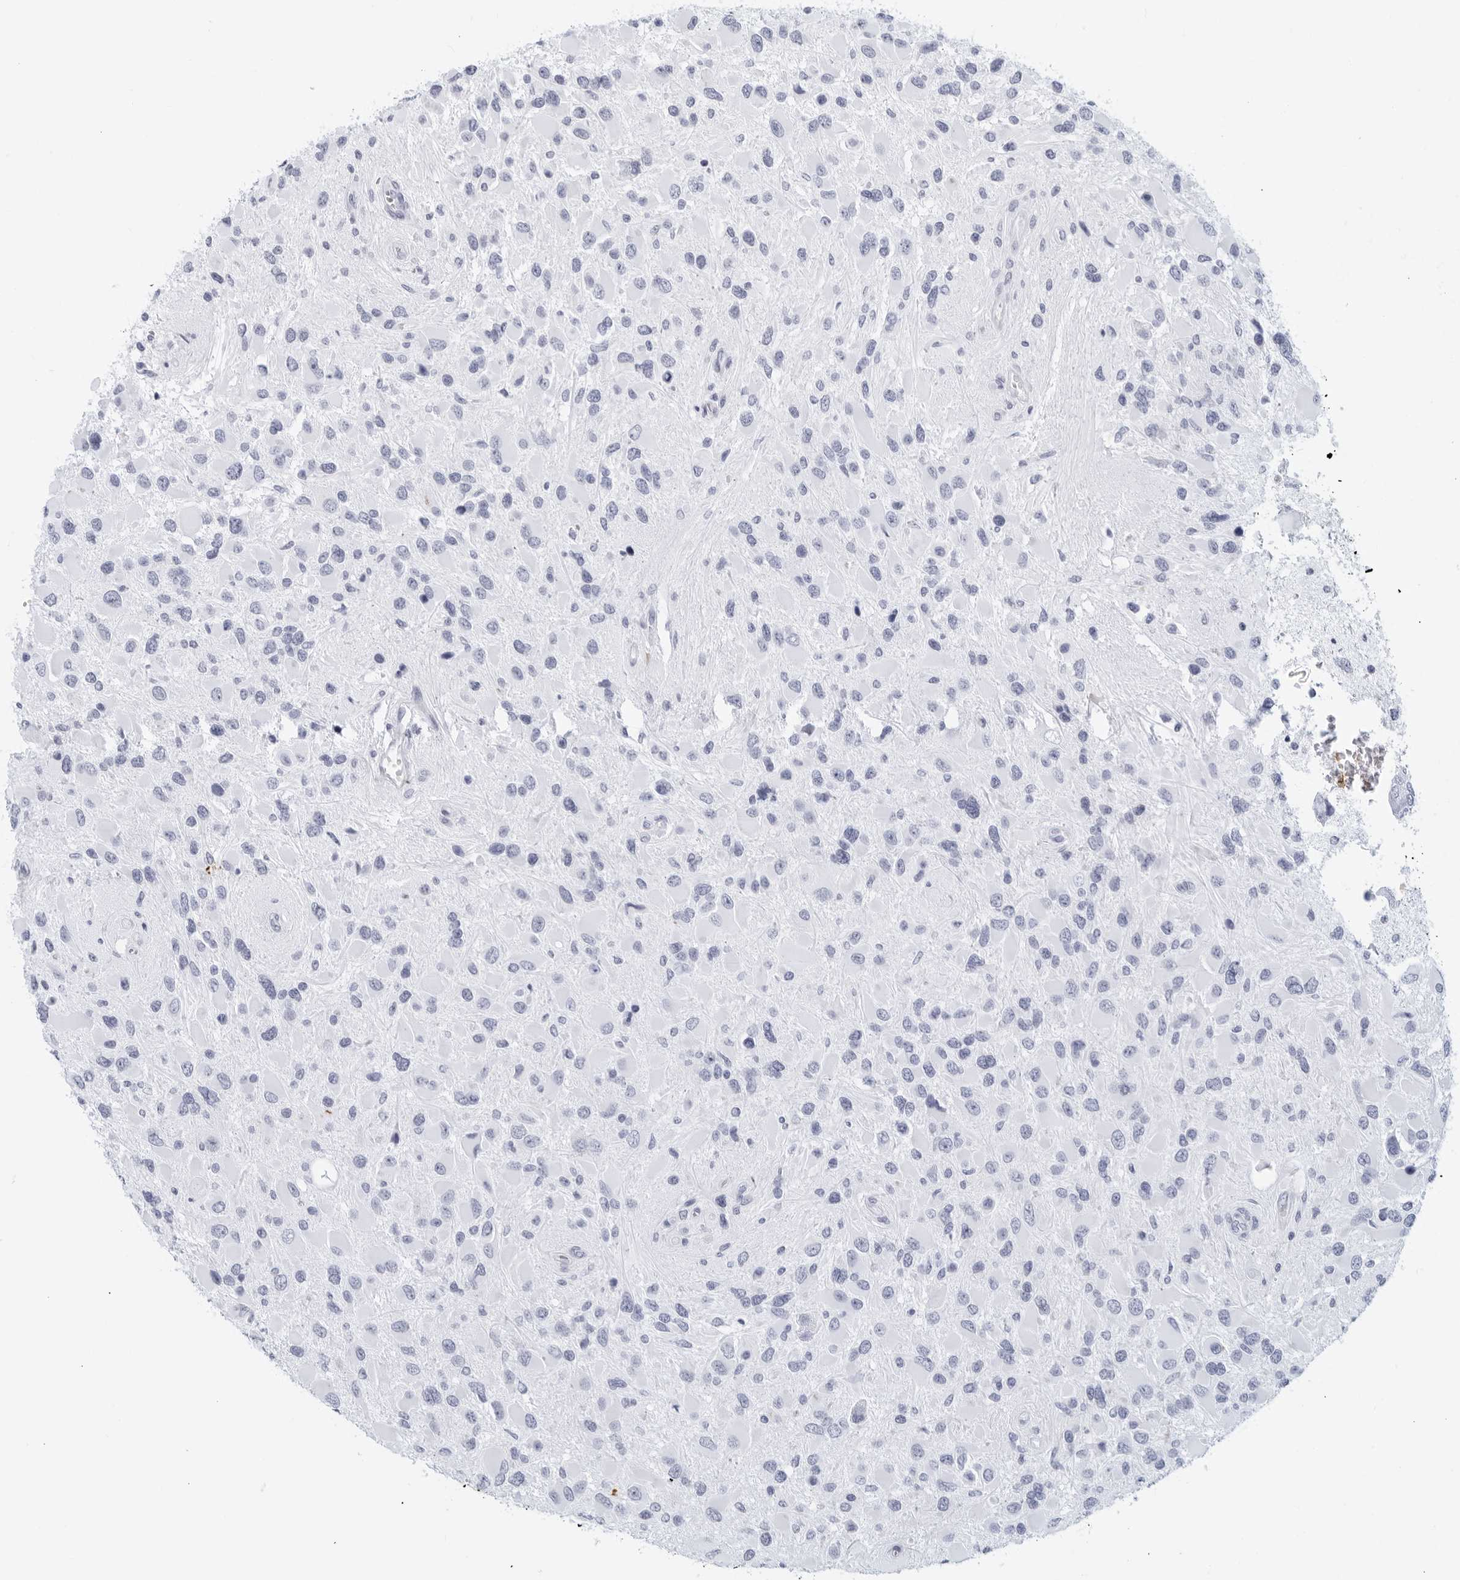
{"staining": {"intensity": "negative", "quantity": "none", "location": "none"}, "tissue": "glioma", "cell_type": "Tumor cells", "image_type": "cancer", "snomed": [{"axis": "morphology", "description": "Glioma, malignant, High grade"}, {"axis": "topography", "description": "Brain"}], "caption": "Tumor cells are negative for protein expression in human glioma.", "gene": "FGG", "patient": {"sex": "male", "age": 53}}